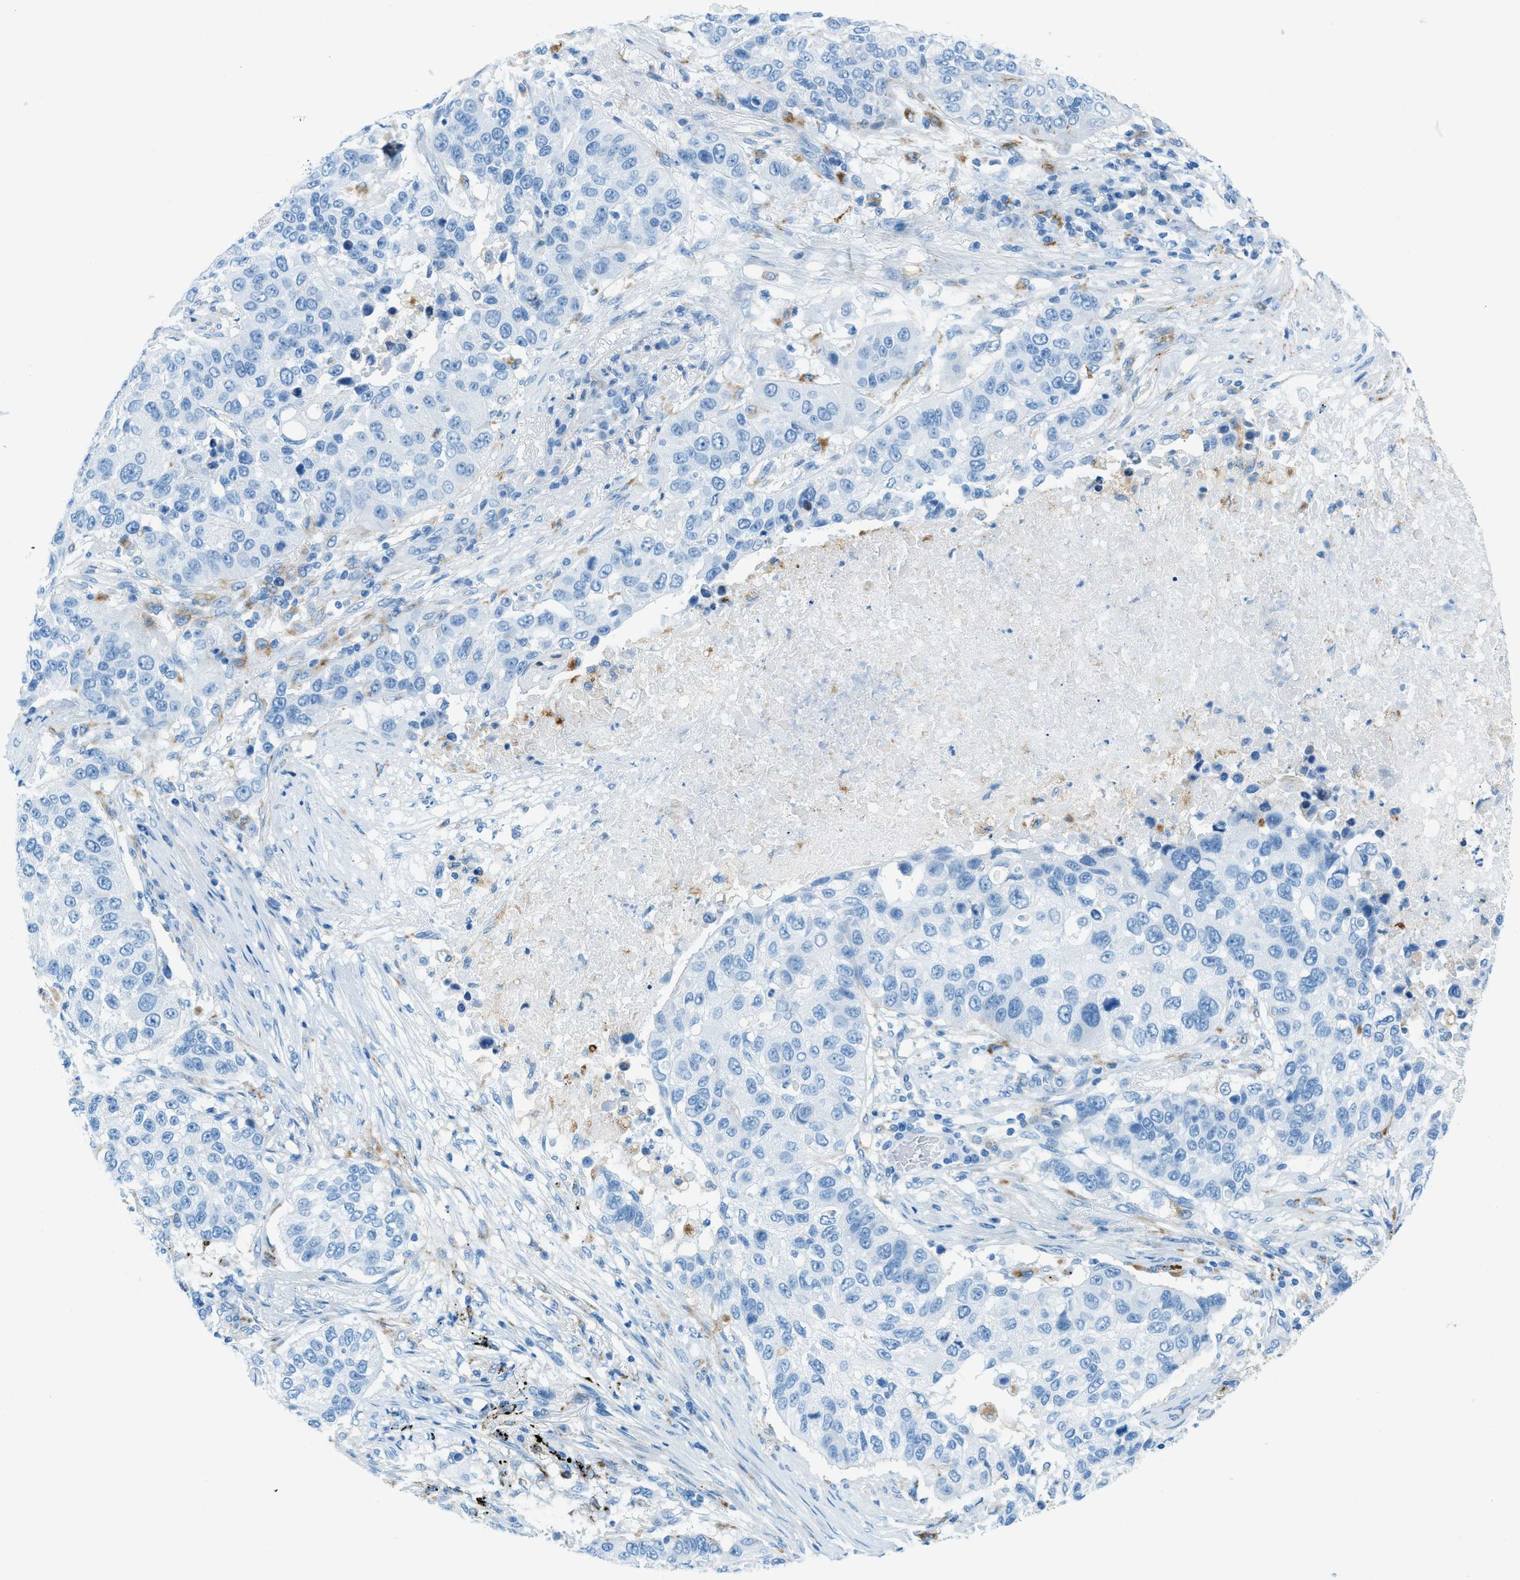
{"staining": {"intensity": "negative", "quantity": "none", "location": "none"}, "tissue": "lung cancer", "cell_type": "Tumor cells", "image_type": "cancer", "snomed": [{"axis": "morphology", "description": "Squamous cell carcinoma, NOS"}, {"axis": "topography", "description": "Lung"}], "caption": "Immunohistochemical staining of squamous cell carcinoma (lung) exhibits no significant expression in tumor cells. Nuclei are stained in blue.", "gene": "C21orf62", "patient": {"sex": "male", "age": 57}}